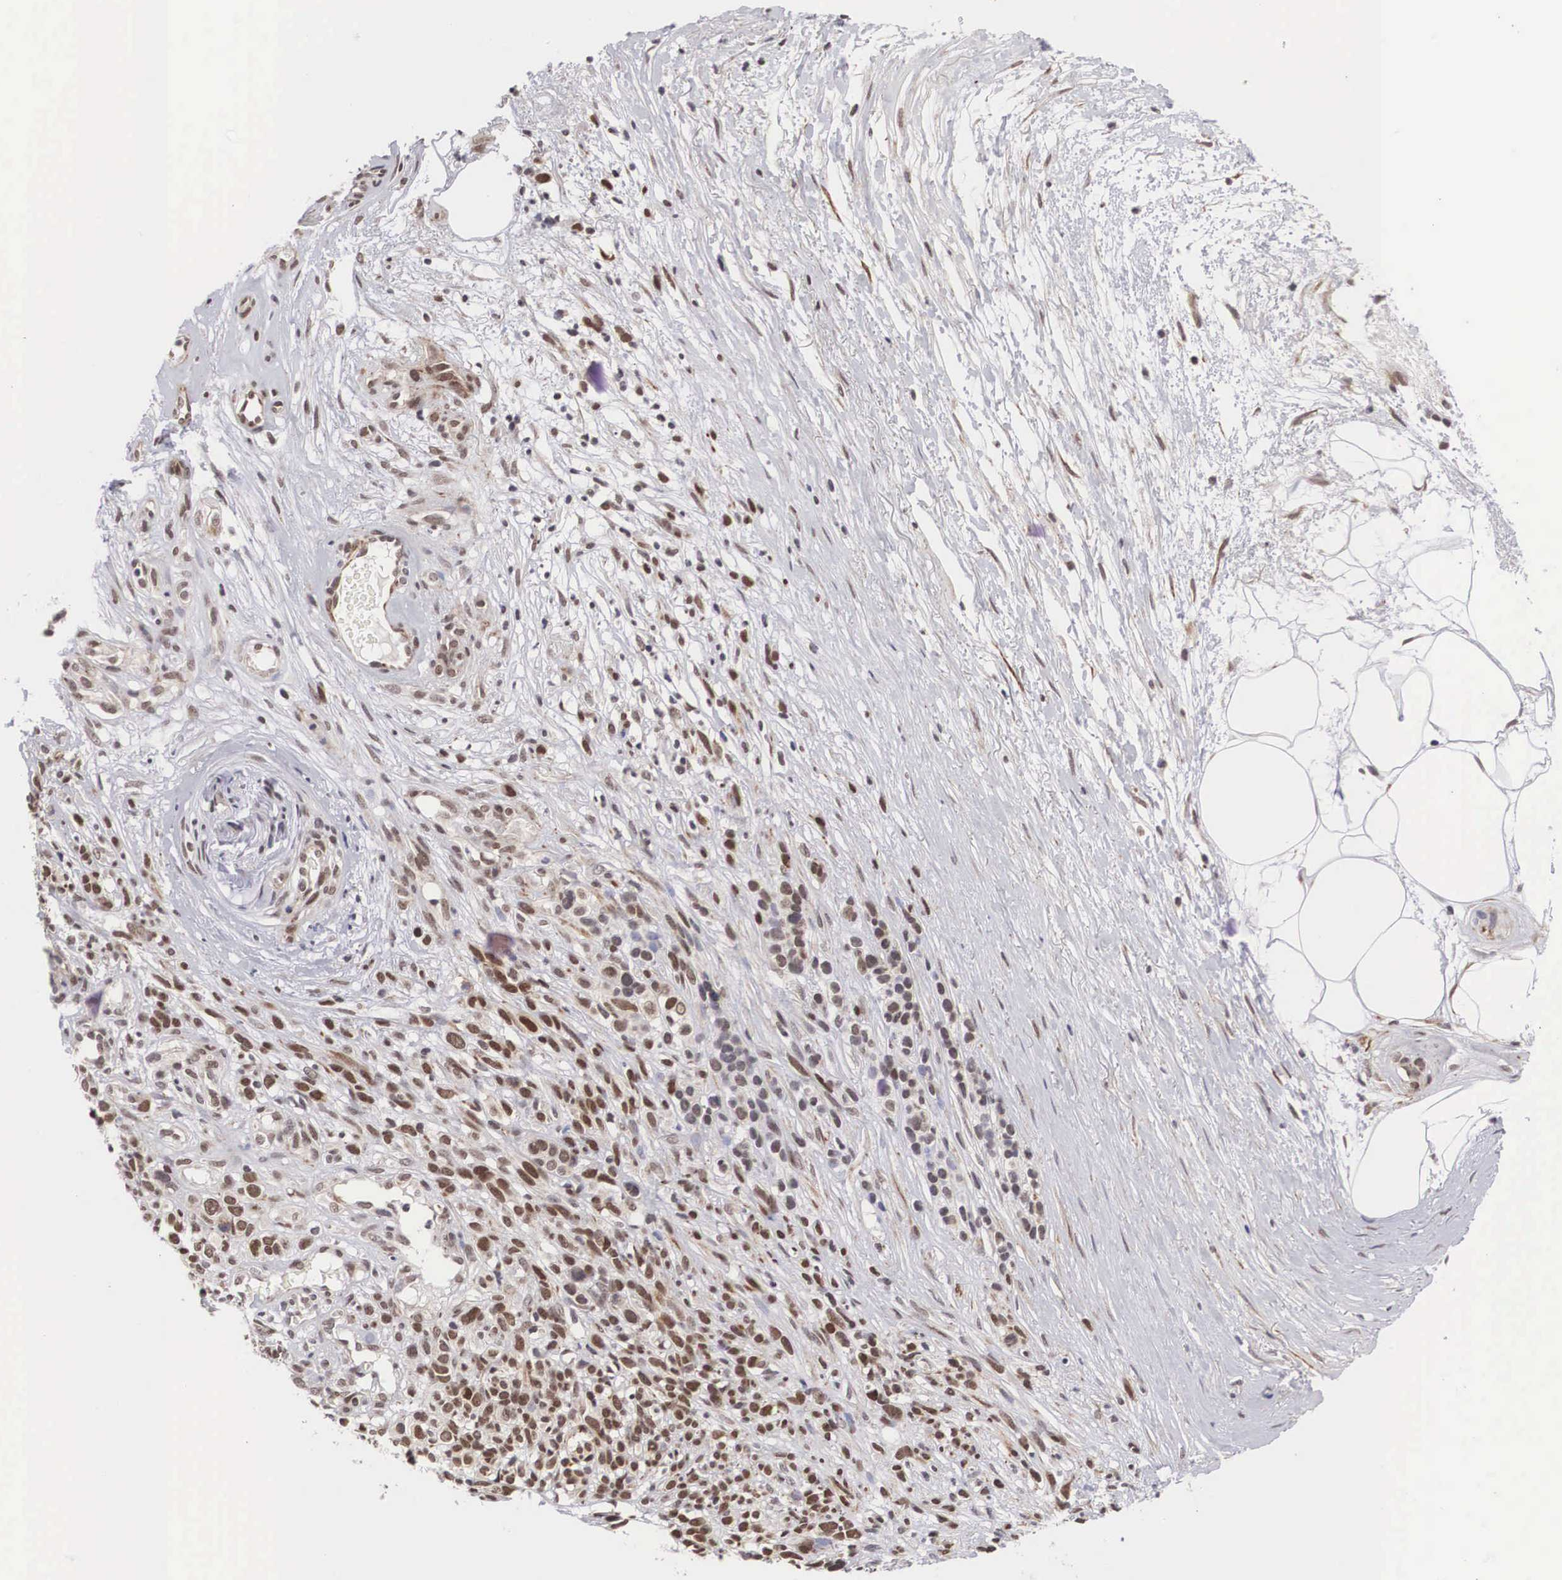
{"staining": {"intensity": "moderate", "quantity": ">75%", "location": "nuclear"}, "tissue": "melanoma", "cell_type": "Tumor cells", "image_type": "cancer", "snomed": [{"axis": "morphology", "description": "Malignant melanoma, NOS"}, {"axis": "topography", "description": "Skin"}], "caption": "Immunohistochemistry of human malignant melanoma shows medium levels of moderate nuclear positivity in approximately >75% of tumor cells. (DAB (3,3'-diaminobenzidine) = brown stain, brightfield microscopy at high magnification).", "gene": "MORC2", "patient": {"sex": "female", "age": 85}}